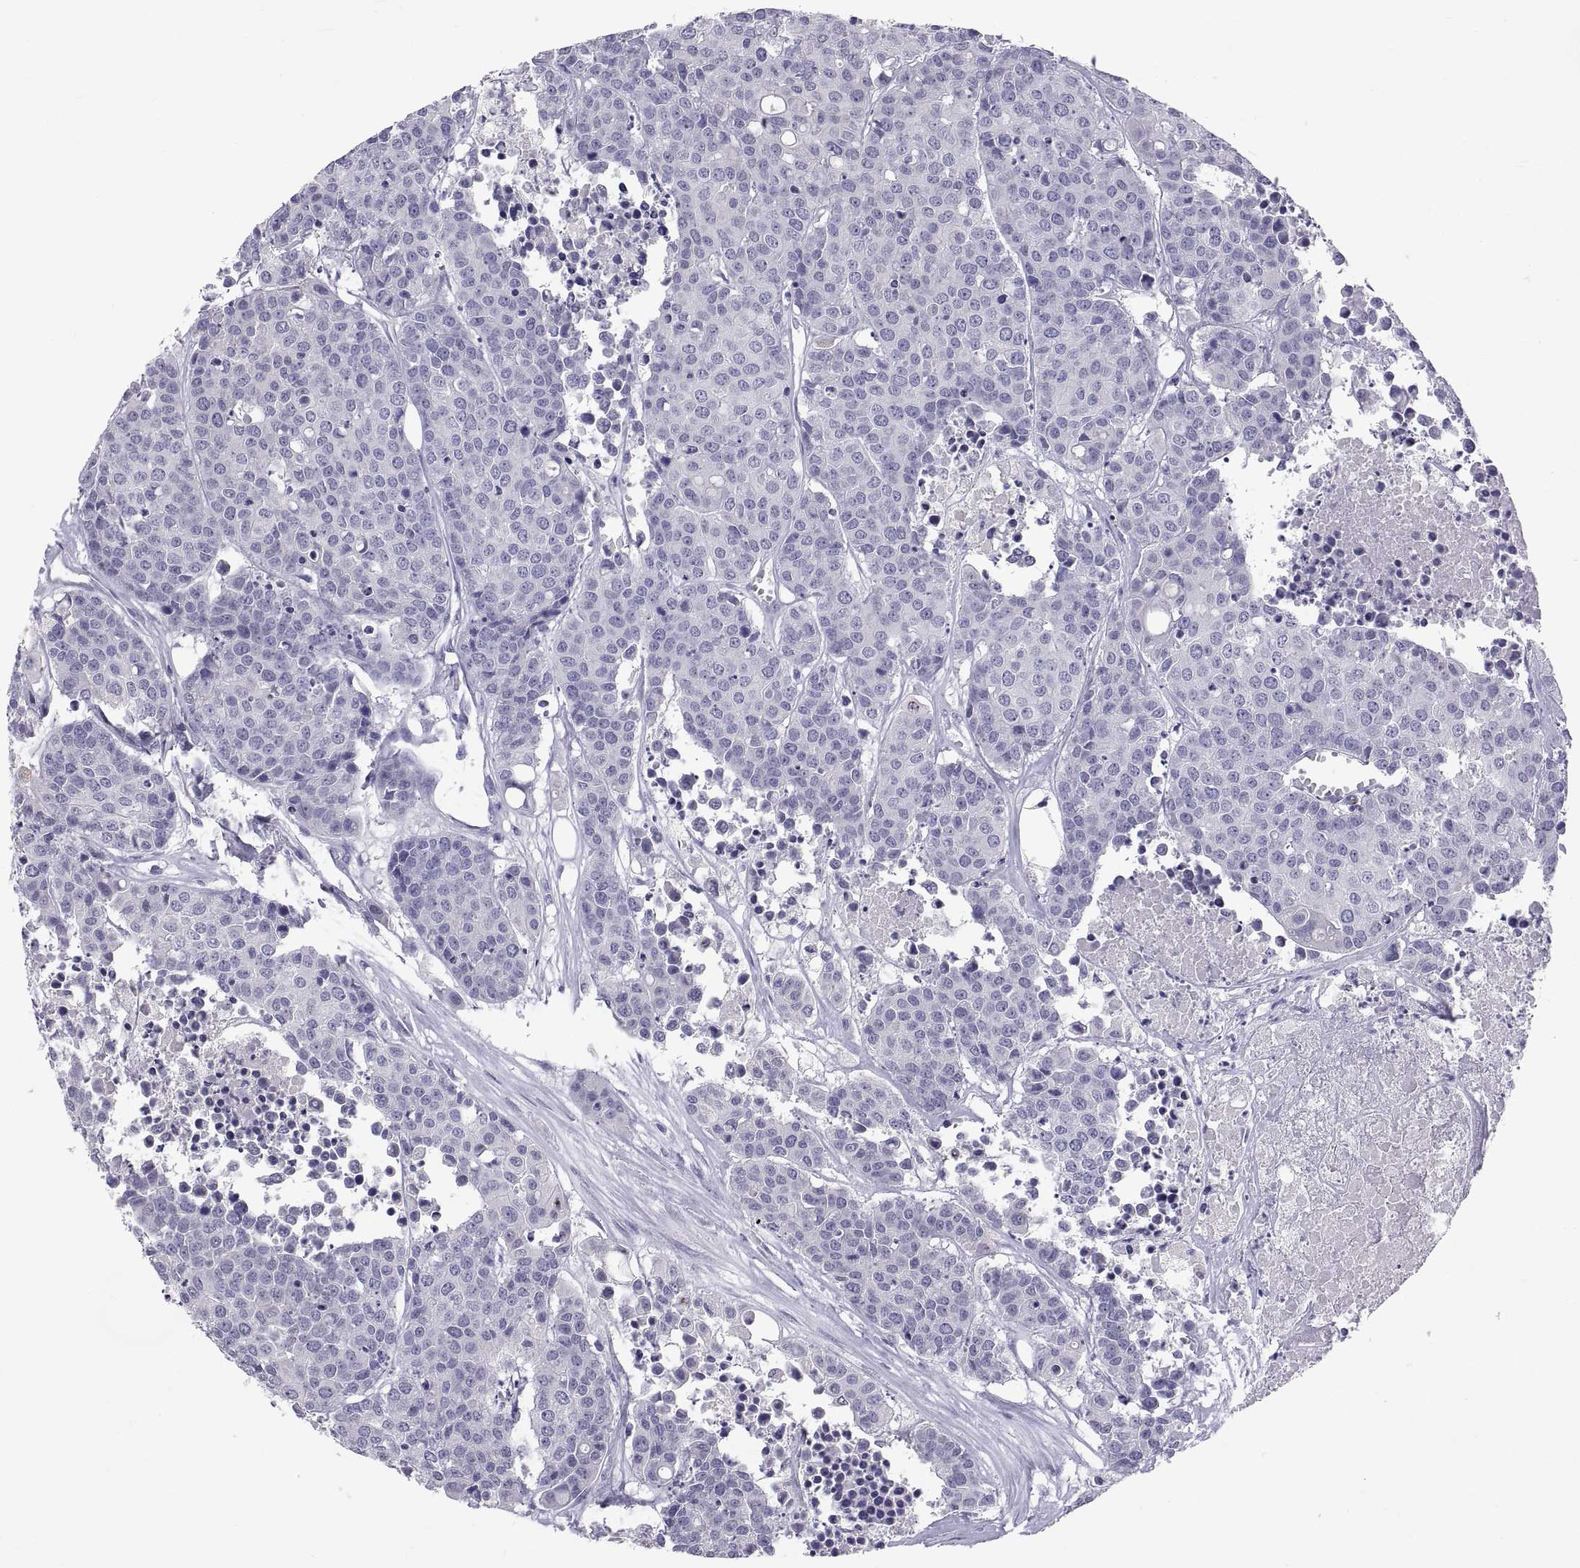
{"staining": {"intensity": "negative", "quantity": "none", "location": "none"}, "tissue": "carcinoid", "cell_type": "Tumor cells", "image_type": "cancer", "snomed": [{"axis": "morphology", "description": "Carcinoid, malignant, NOS"}, {"axis": "topography", "description": "Colon"}], "caption": "Carcinoid was stained to show a protein in brown. There is no significant staining in tumor cells.", "gene": "TEX13A", "patient": {"sex": "male", "age": 81}}